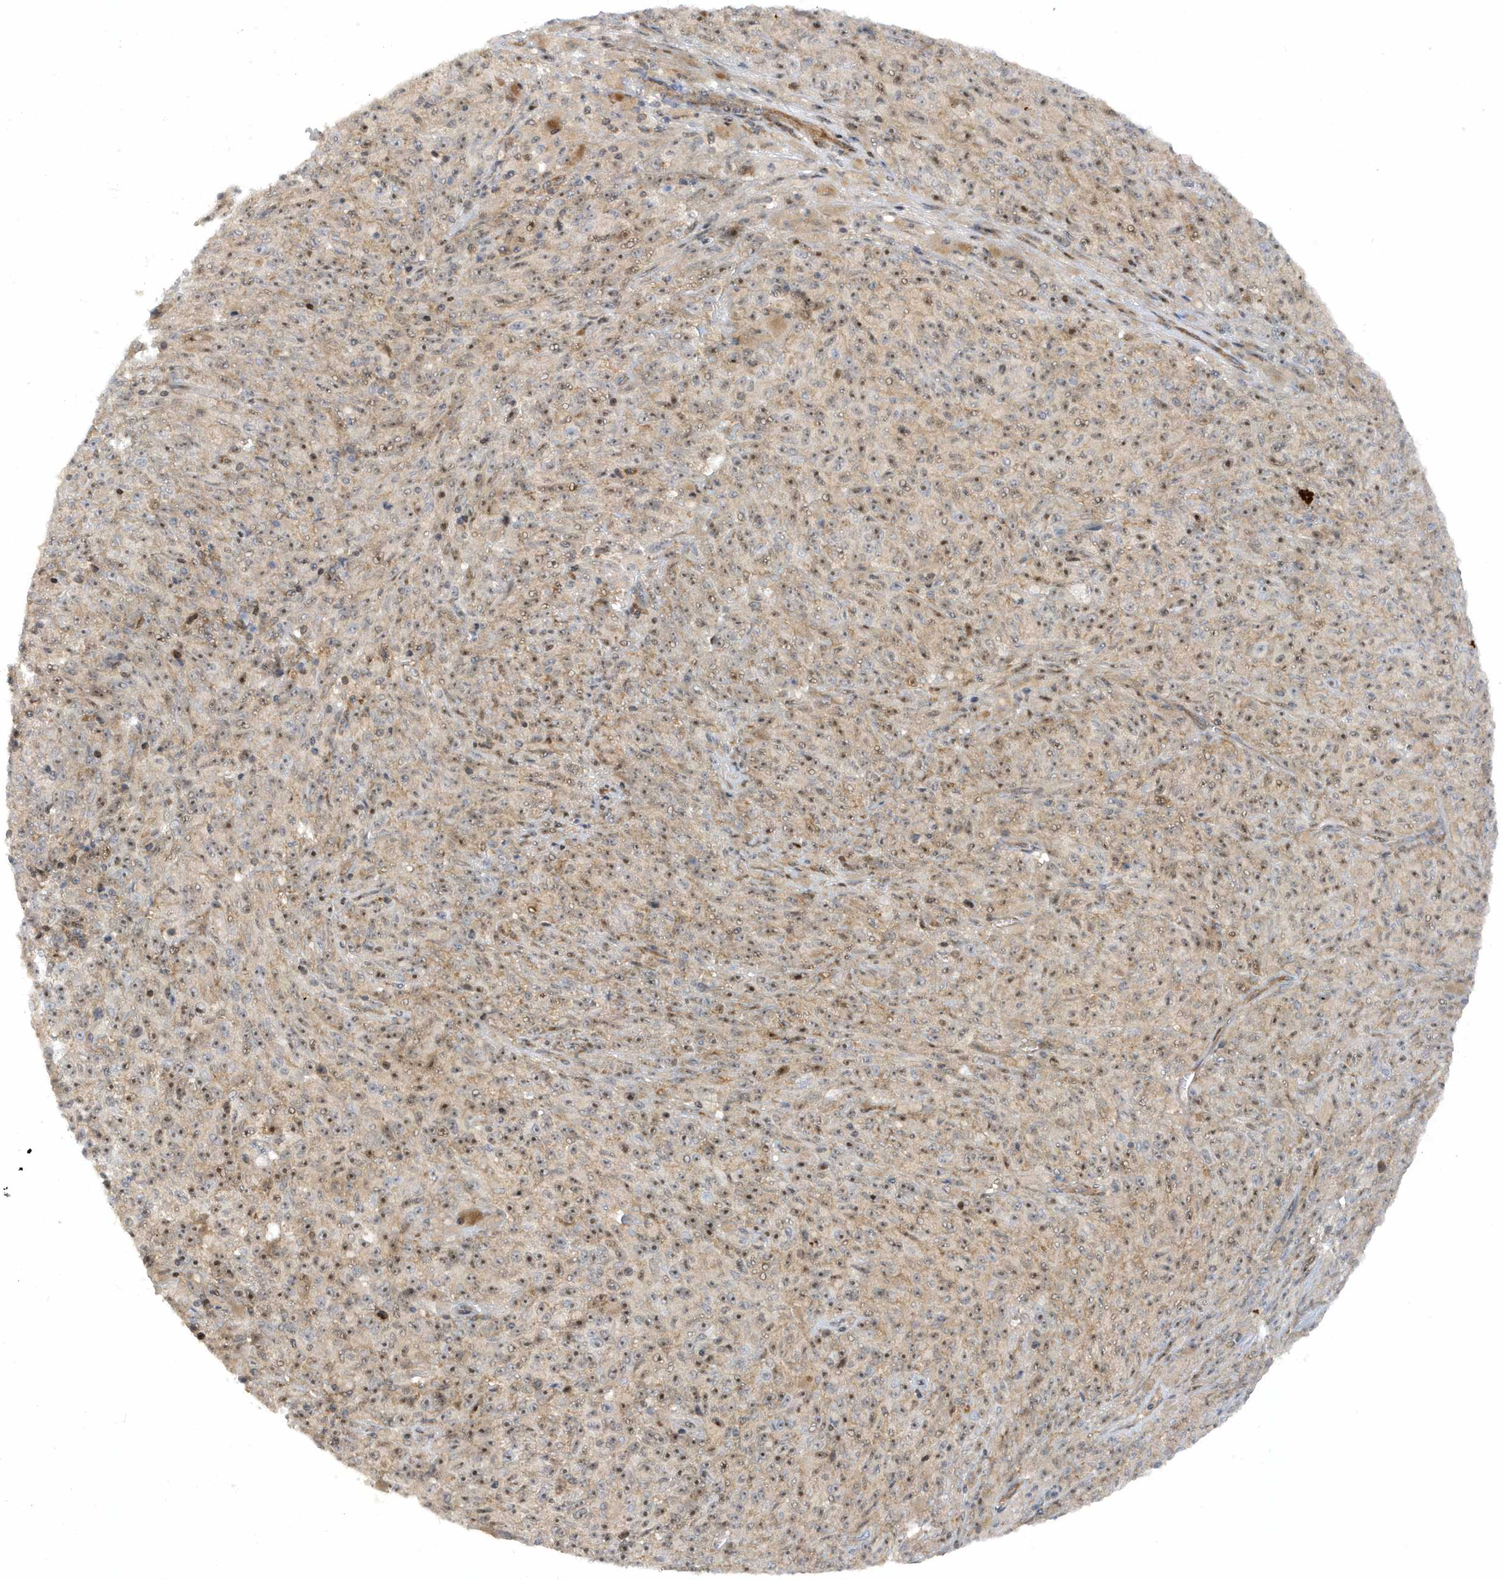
{"staining": {"intensity": "moderate", "quantity": ">75%", "location": "cytoplasmic/membranous,nuclear"}, "tissue": "melanoma", "cell_type": "Tumor cells", "image_type": "cancer", "snomed": [{"axis": "morphology", "description": "Malignant melanoma, NOS"}, {"axis": "topography", "description": "Skin"}], "caption": "A high-resolution image shows IHC staining of melanoma, which displays moderate cytoplasmic/membranous and nuclear positivity in approximately >75% of tumor cells. Using DAB (brown) and hematoxylin (blue) stains, captured at high magnification using brightfield microscopy.", "gene": "MAP7D3", "patient": {"sex": "female", "age": 82}}